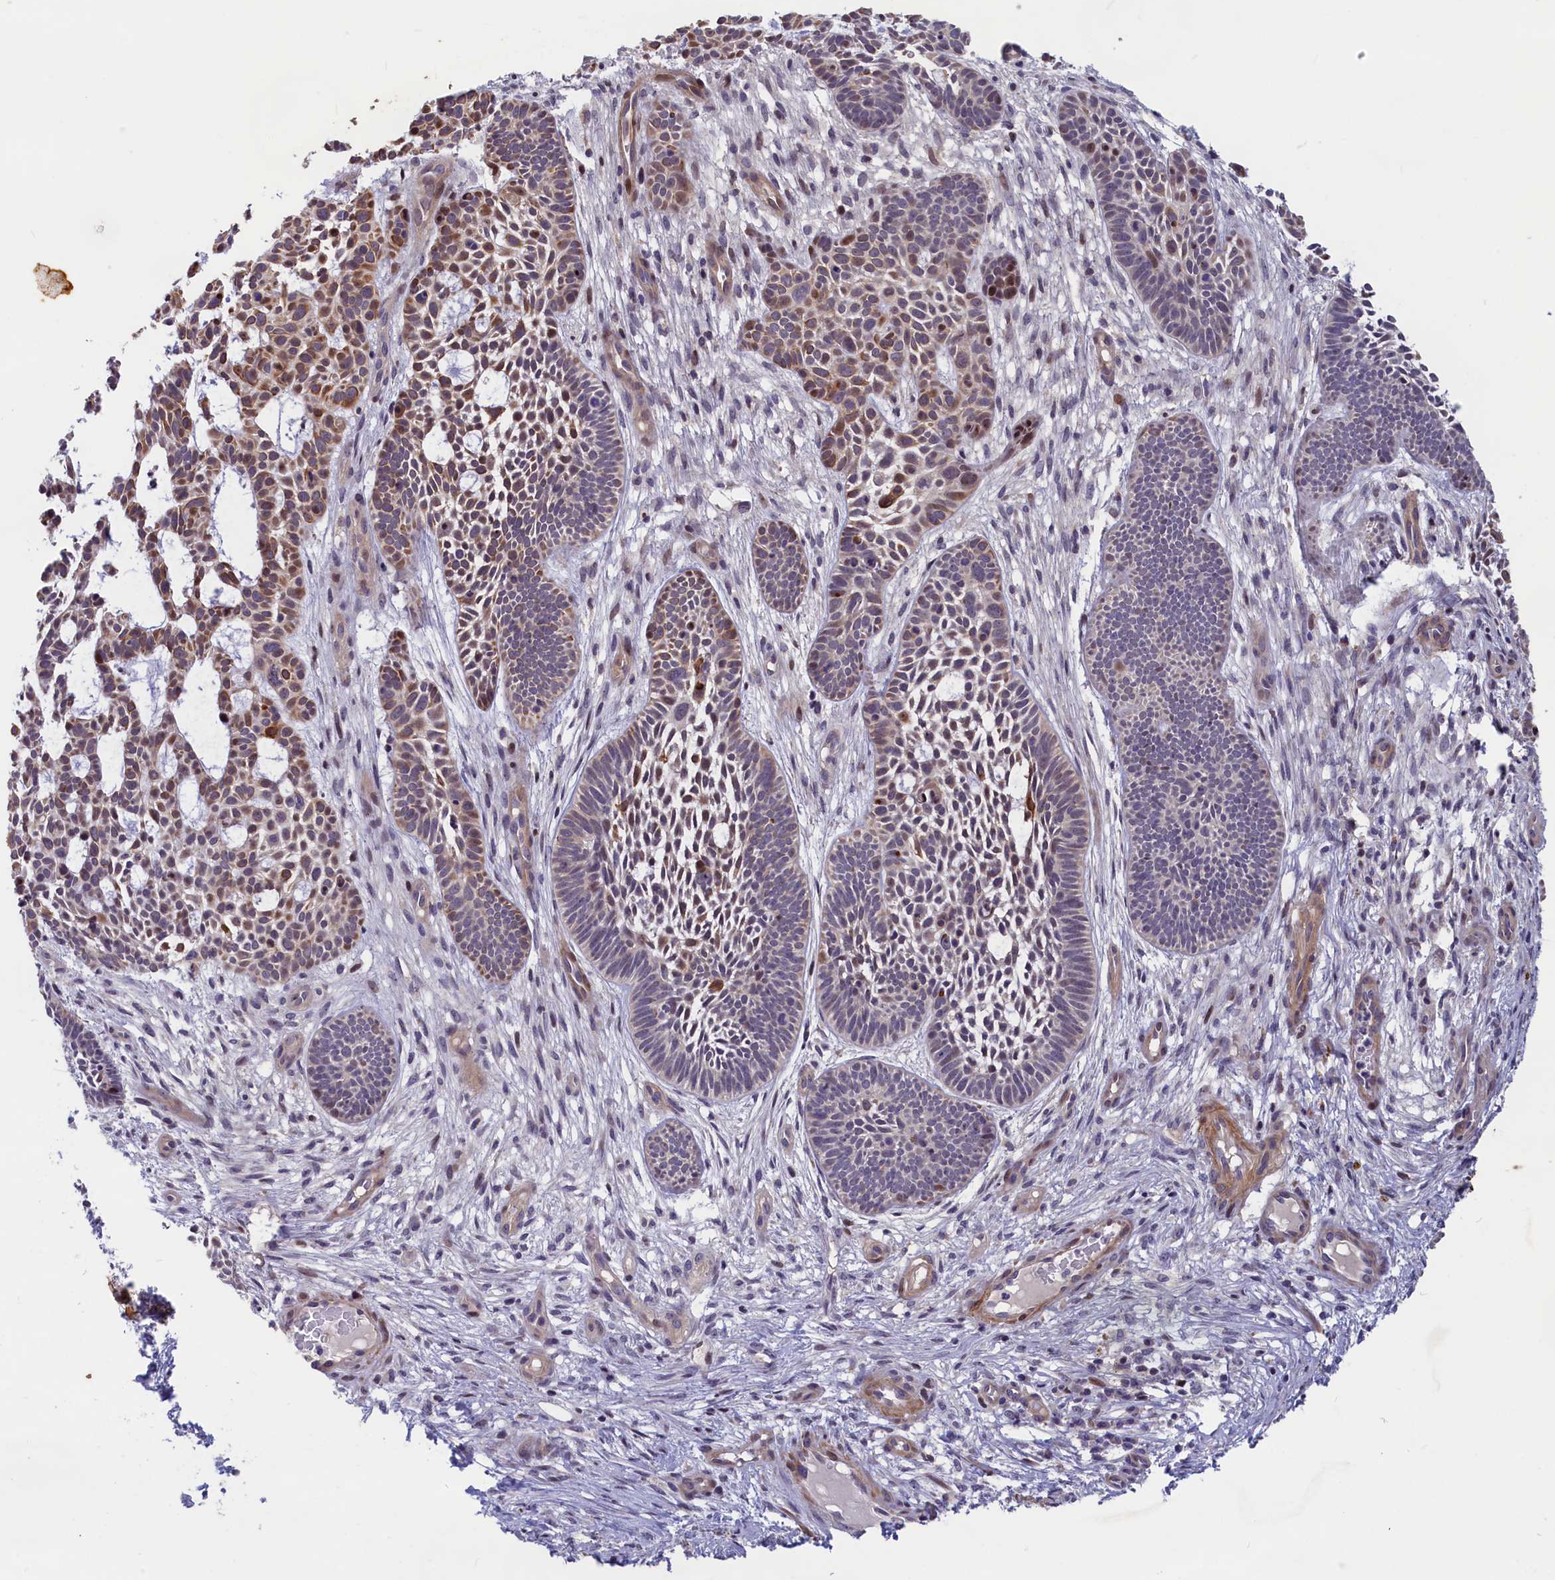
{"staining": {"intensity": "moderate", "quantity": "25%-75%", "location": "cytoplasmic/membranous"}, "tissue": "skin cancer", "cell_type": "Tumor cells", "image_type": "cancer", "snomed": [{"axis": "morphology", "description": "Basal cell carcinoma"}, {"axis": "topography", "description": "Skin"}], "caption": "The micrograph reveals immunohistochemical staining of skin cancer. There is moderate cytoplasmic/membranous staining is identified in approximately 25%-75% of tumor cells. (DAB (3,3'-diaminobenzidine) IHC, brown staining for protein, blue staining for nuclei).", "gene": "ANKRD34B", "patient": {"sex": "male", "age": 89}}